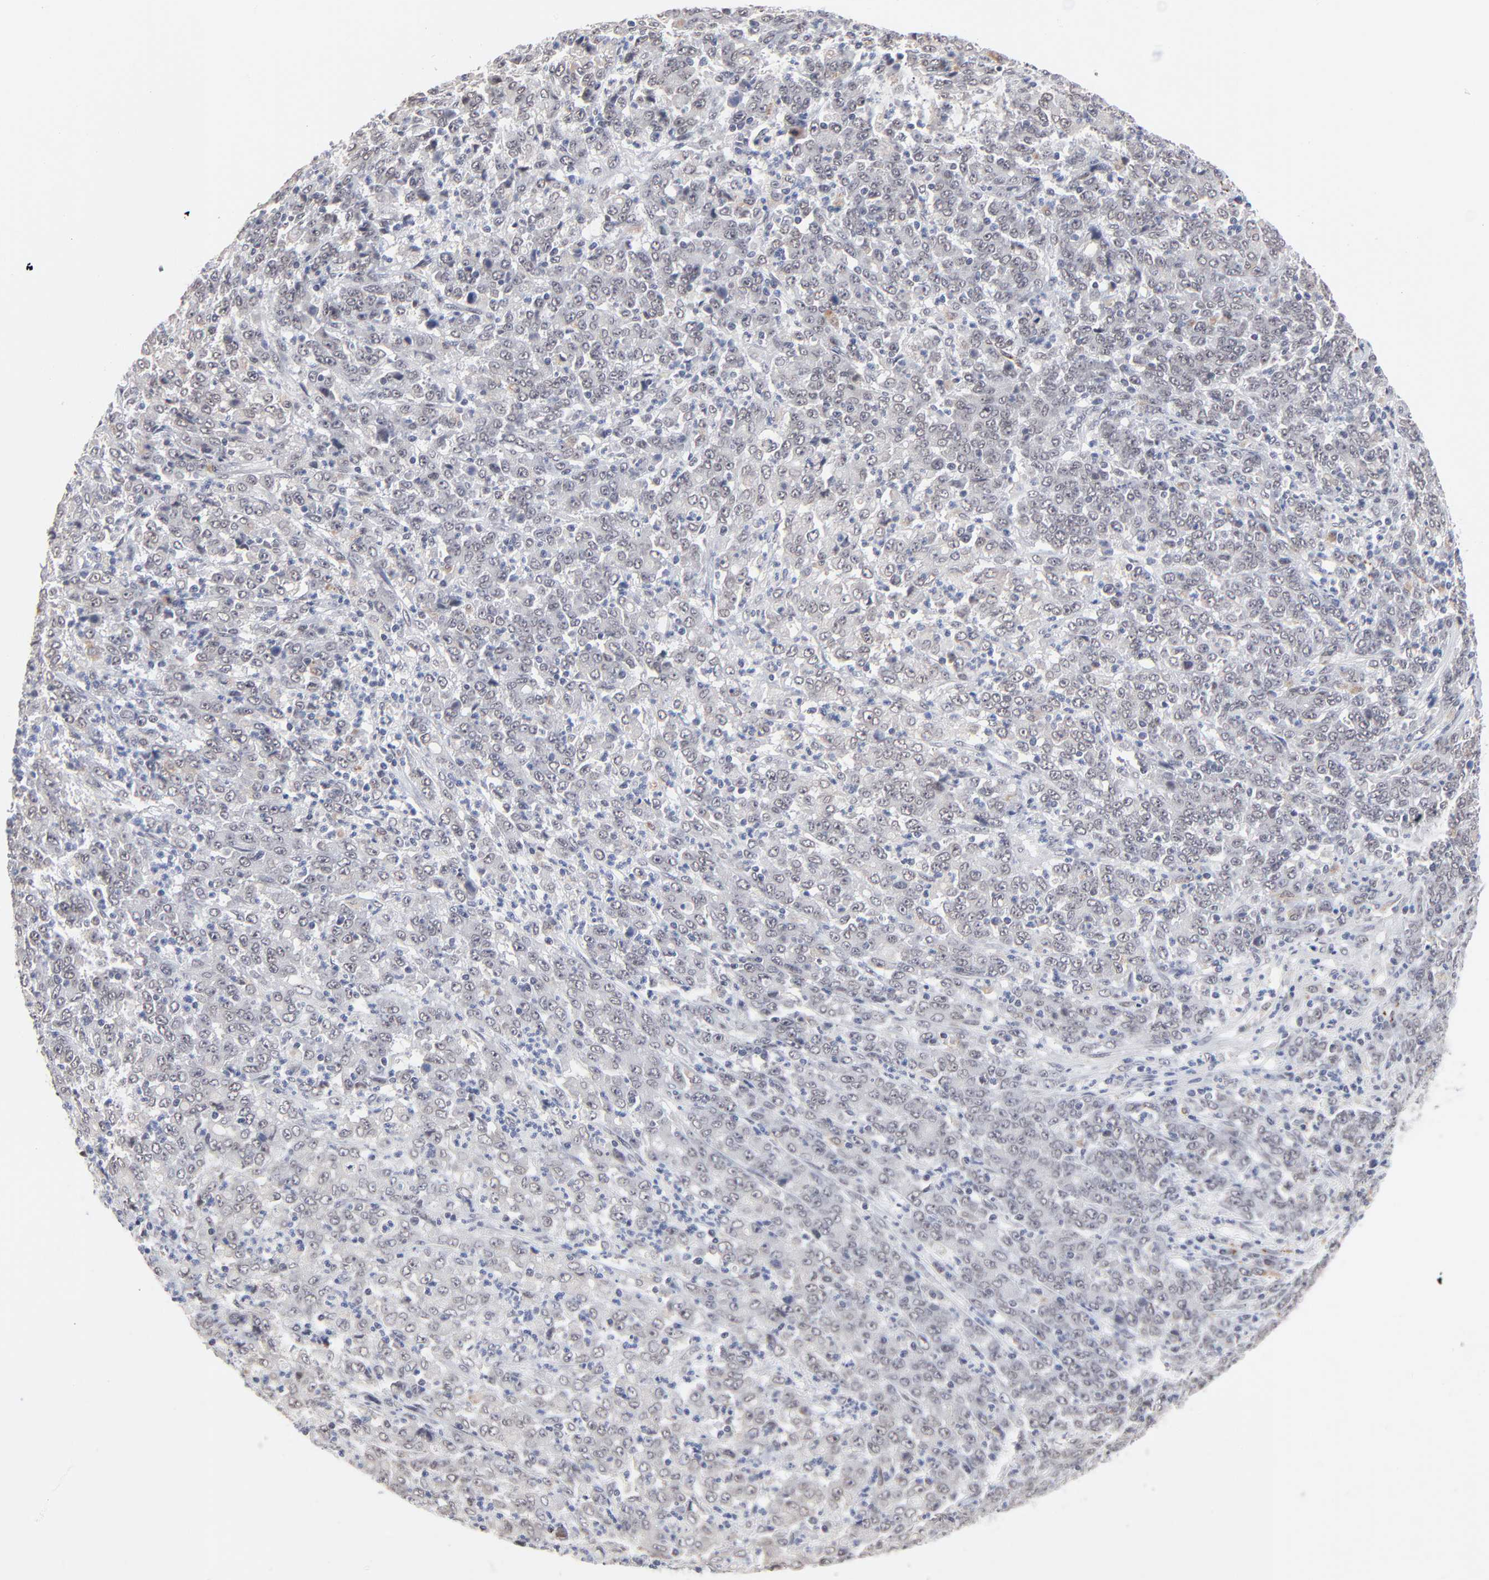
{"staining": {"intensity": "negative", "quantity": "none", "location": "none"}, "tissue": "stomach cancer", "cell_type": "Tumor cells", "image_type": "cancer", "snomed": [{"axis": "morphology", "description": "Adenocarcinoma, NOS"}, {"axis": "topography", "description": "Stomach, lower"}], "caption": "The immunohistochemistry photomicrograph has no significant positivity in tumor cells of stomach adenocarcinoma tissue. The staining is performed using DAB brown chromogen with nuclei counter-stained in using hematoxylin.", "gene": "MBIP", "patient": {"sex": "female", "age": 71}}